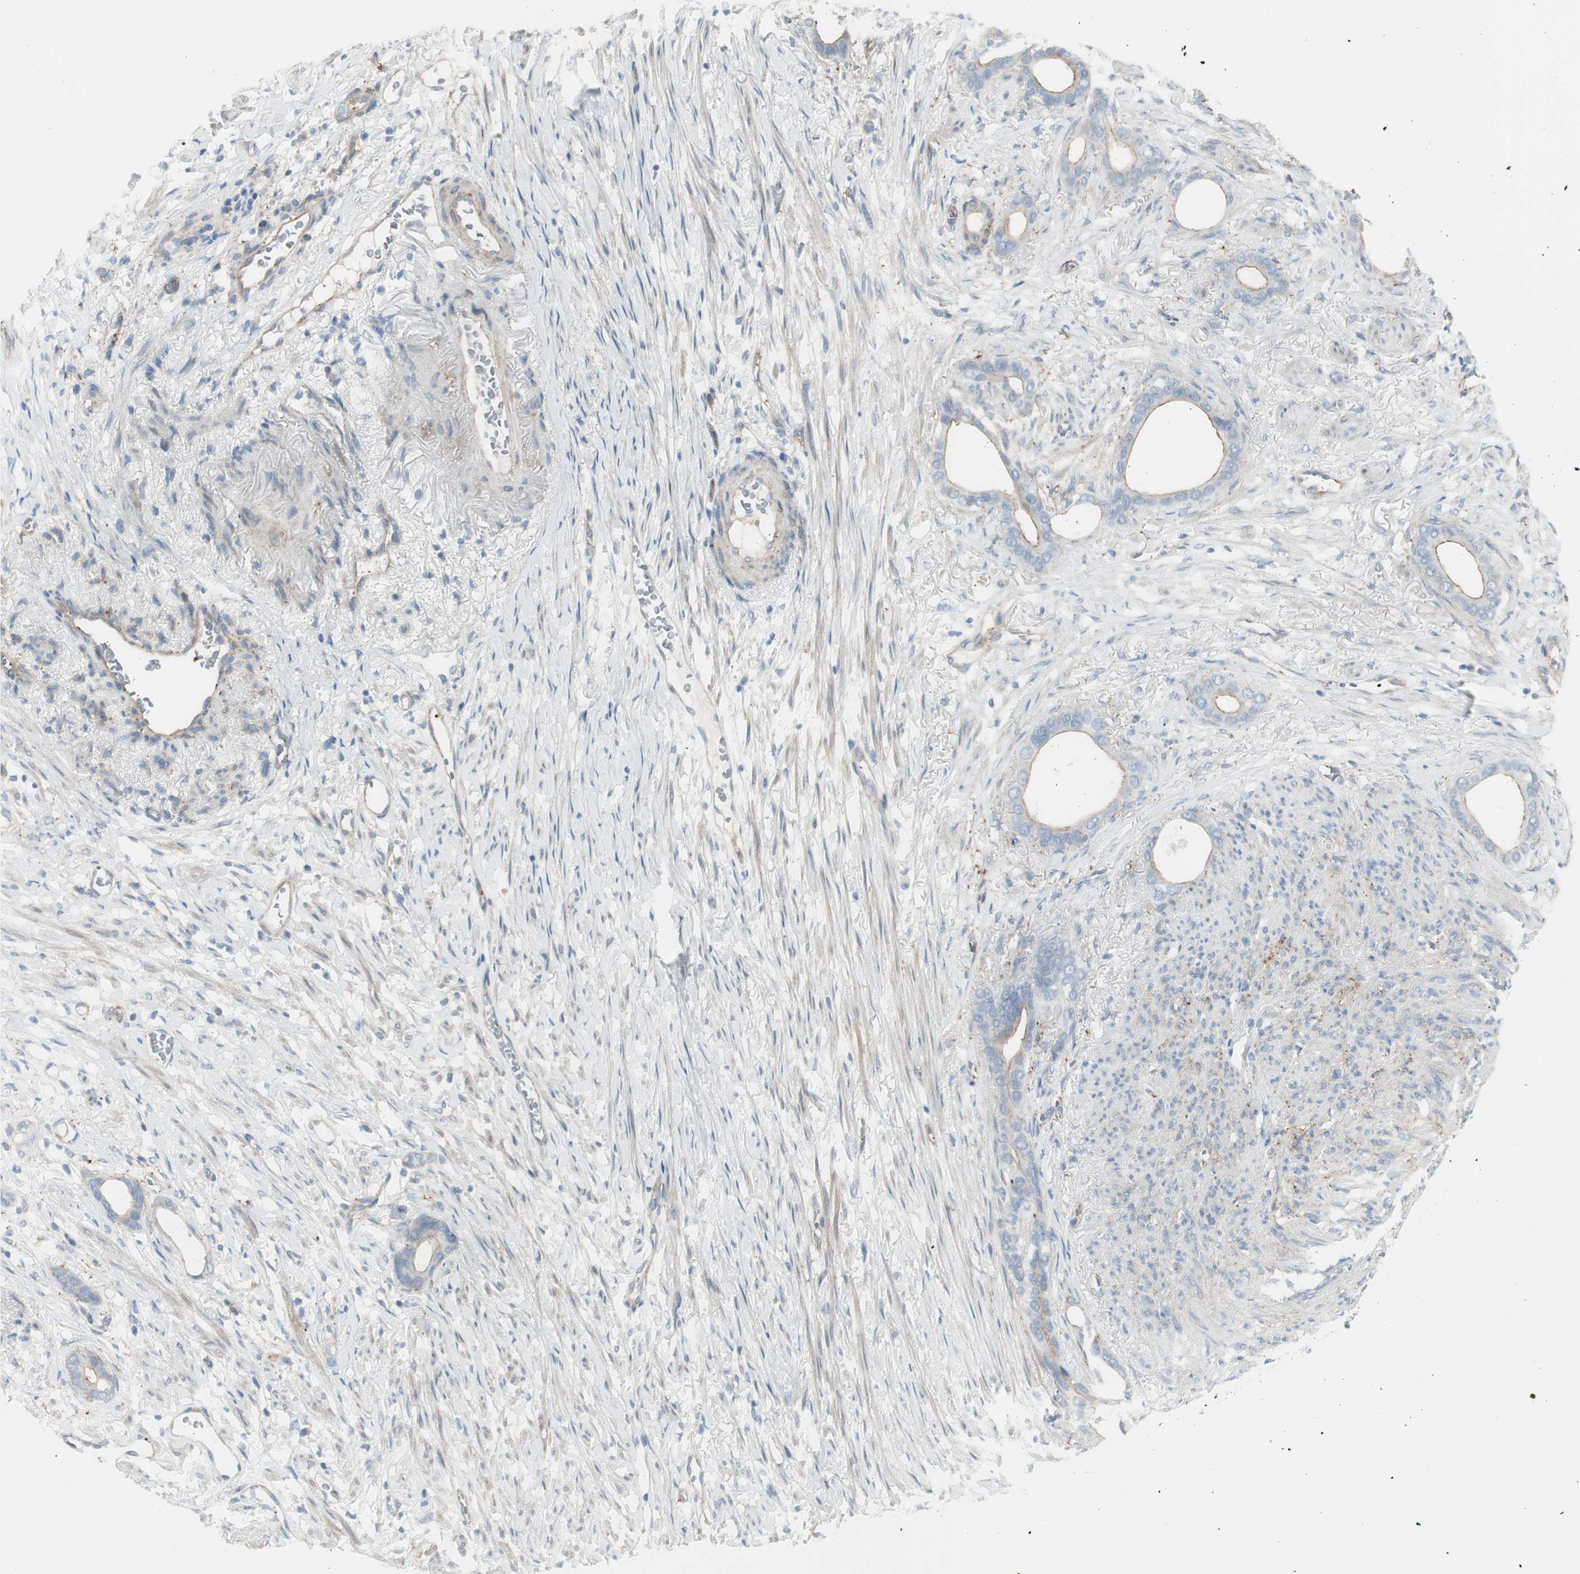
{"staining": {"intensity": "weak", "quantity": "25%-75%", "location": "cytoplasmic/membranous"}, "tissue": "stomach cancer", "cell_type": "Tumor cells", "image_type": "cancer", "snomed": [{"axis": "morphology", "description": "Adenocarcinoma, NOS"}, {"axis": "topography", "description": "Stomach"}], "caption": "An immunohistochemistry (IHC) micrograph of neoplastic tissue is shown. Protein staining in brown shows weak cytoplasmic/membranous positivity in adenocarcinoma (stomach) within tumor cells. The staining was performed using DAB (3,3'-diaminobenzidine), with brown indicating positive protein expression. Nuclei are stained blue with hematoxylin.", "gene": "CACNA2D1", "patient": {"sex": "female", "age": 75}}